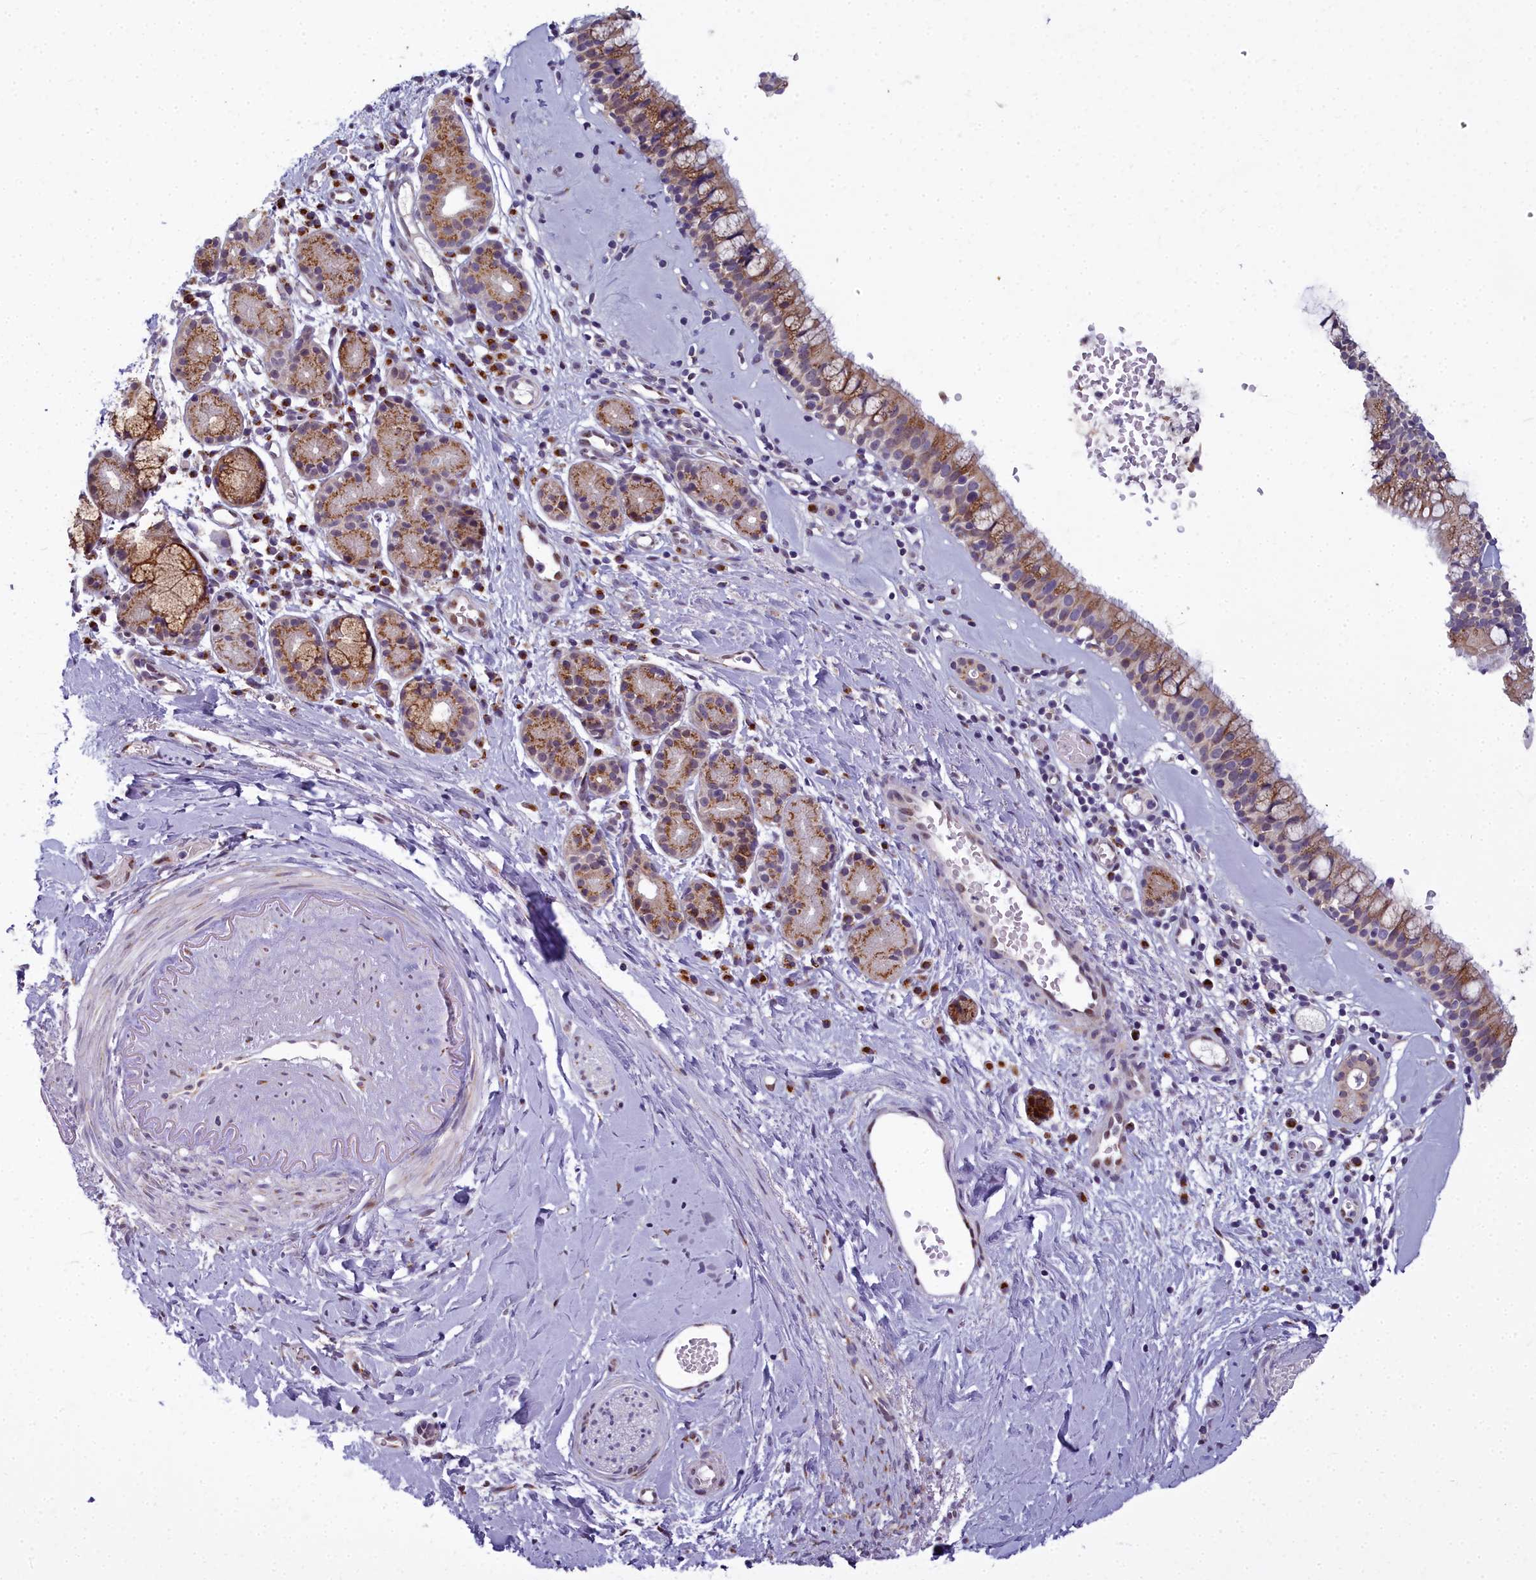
{"staining": {"intensity": "moderate", "quantity": "25%-75%", "location": "cytoplasmic/membranous"}, "tissue": "nasopharynx", "cell_type": "Respiratory epithelial cells", "image_type": "normal", "snomed": [{"axis": "morphology", "description": "Normal tissue, NOS"}, {"axis": "topography", "description": "Nasopharynx"}], "caption": "The image shows immunohistochemical staining of normal nasopharynx. There is moderate cytoplasmic/membranous positivity is identified in about 25%-75% of respiratory epithelial cells.", "gene": "WDPCP", "patient": {"sex": "male", "age": 82}}